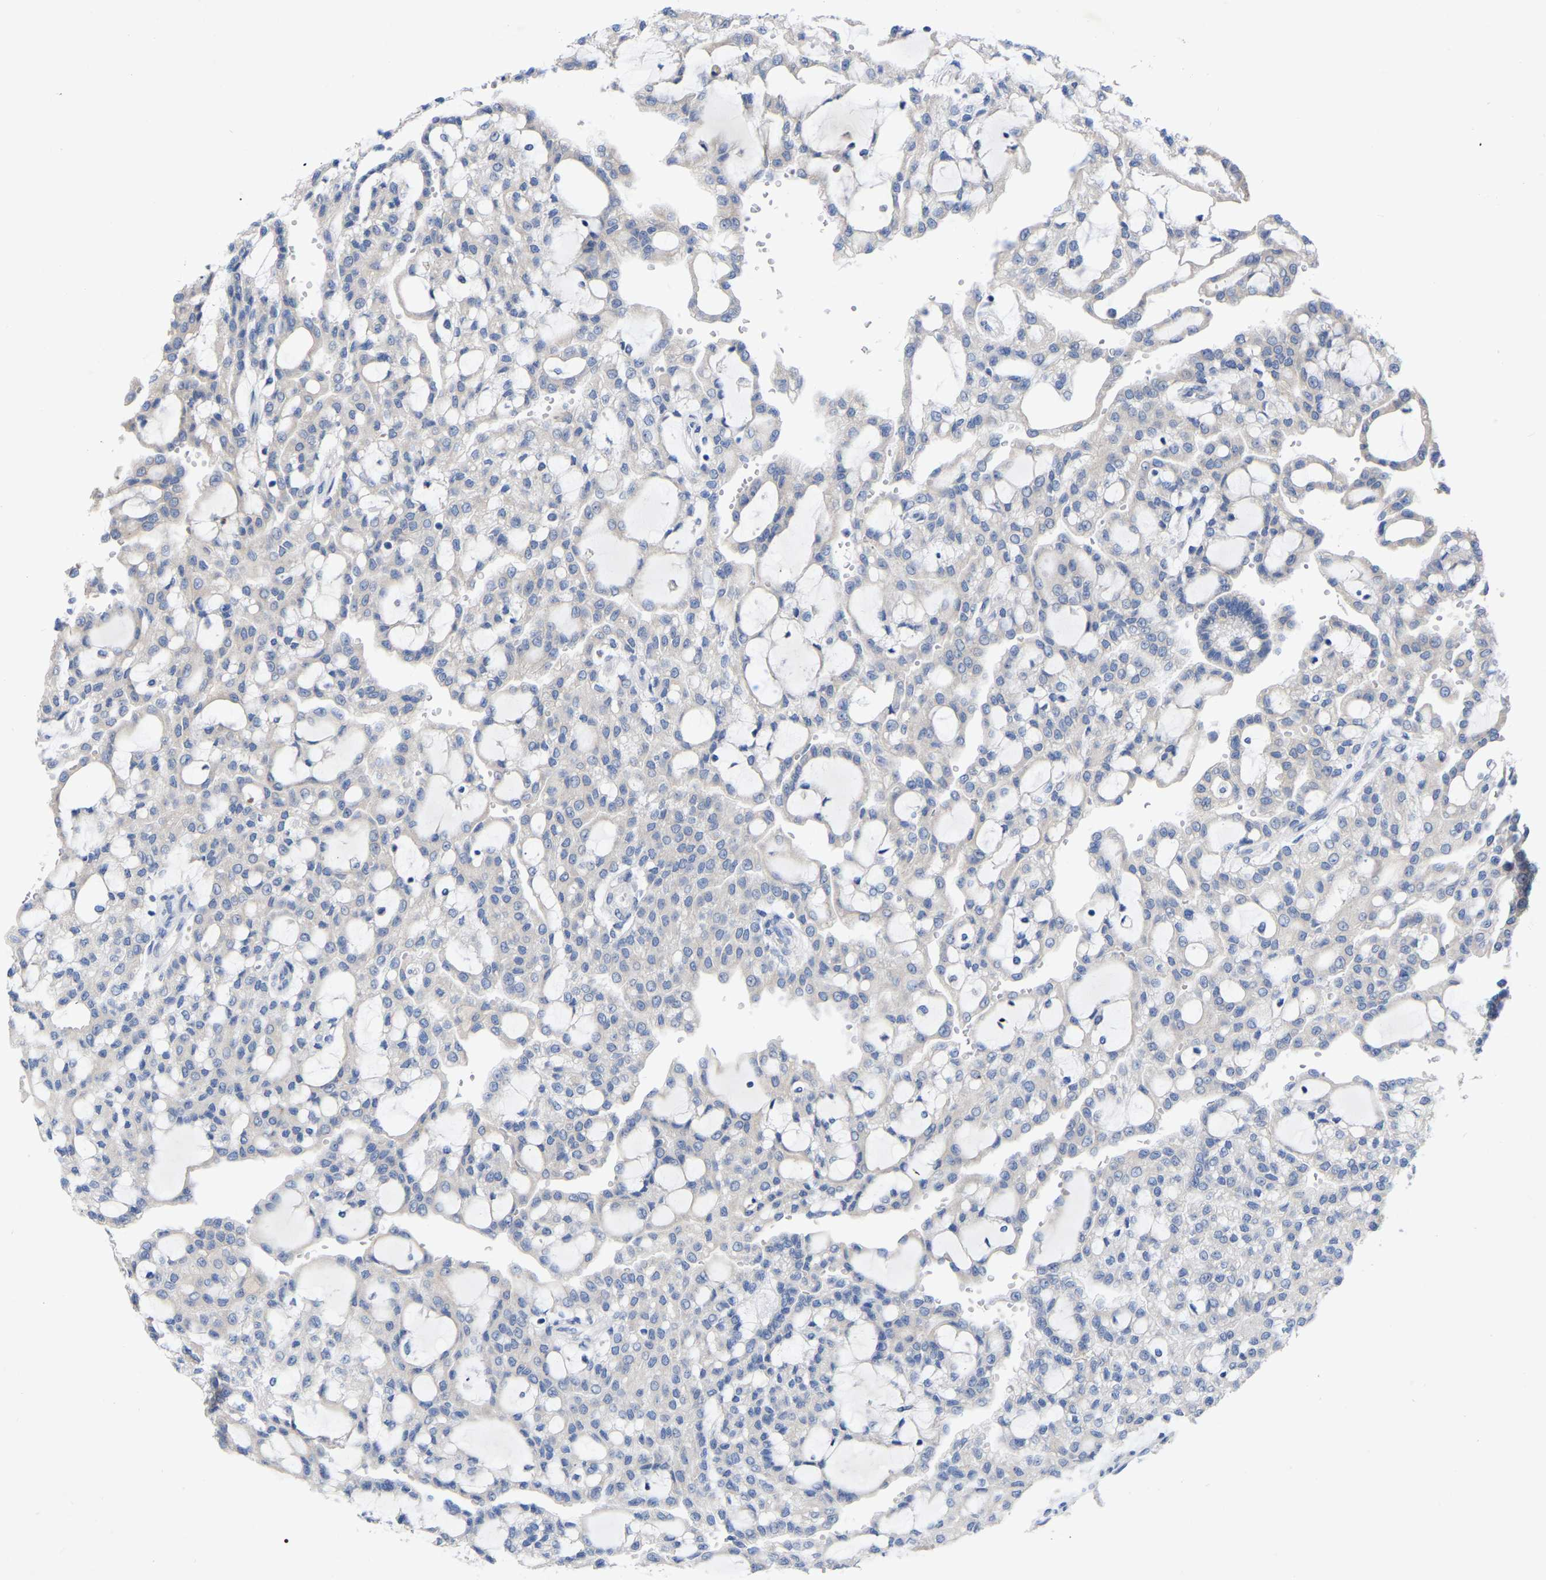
{"staining": {"intensity": "negative", "quantity": "none", "location": "none"}, "tissue": "renal cancer", "cell_type": "Tumor cells", "image_type": "cancer", "snomed": [{"axis": "morphology", "description": "Adenocarcinoma, NOS"}, {"axis": "topography", "description": "Kidney"}], "caption": "High power microscopy micrograph of an IHC micrograph of renal cancer (adenocarcinoma), revealing no significant positivity in tumor cells.", "gene": "STRIP2", "patient": {"sex": "male", "age": 63}}